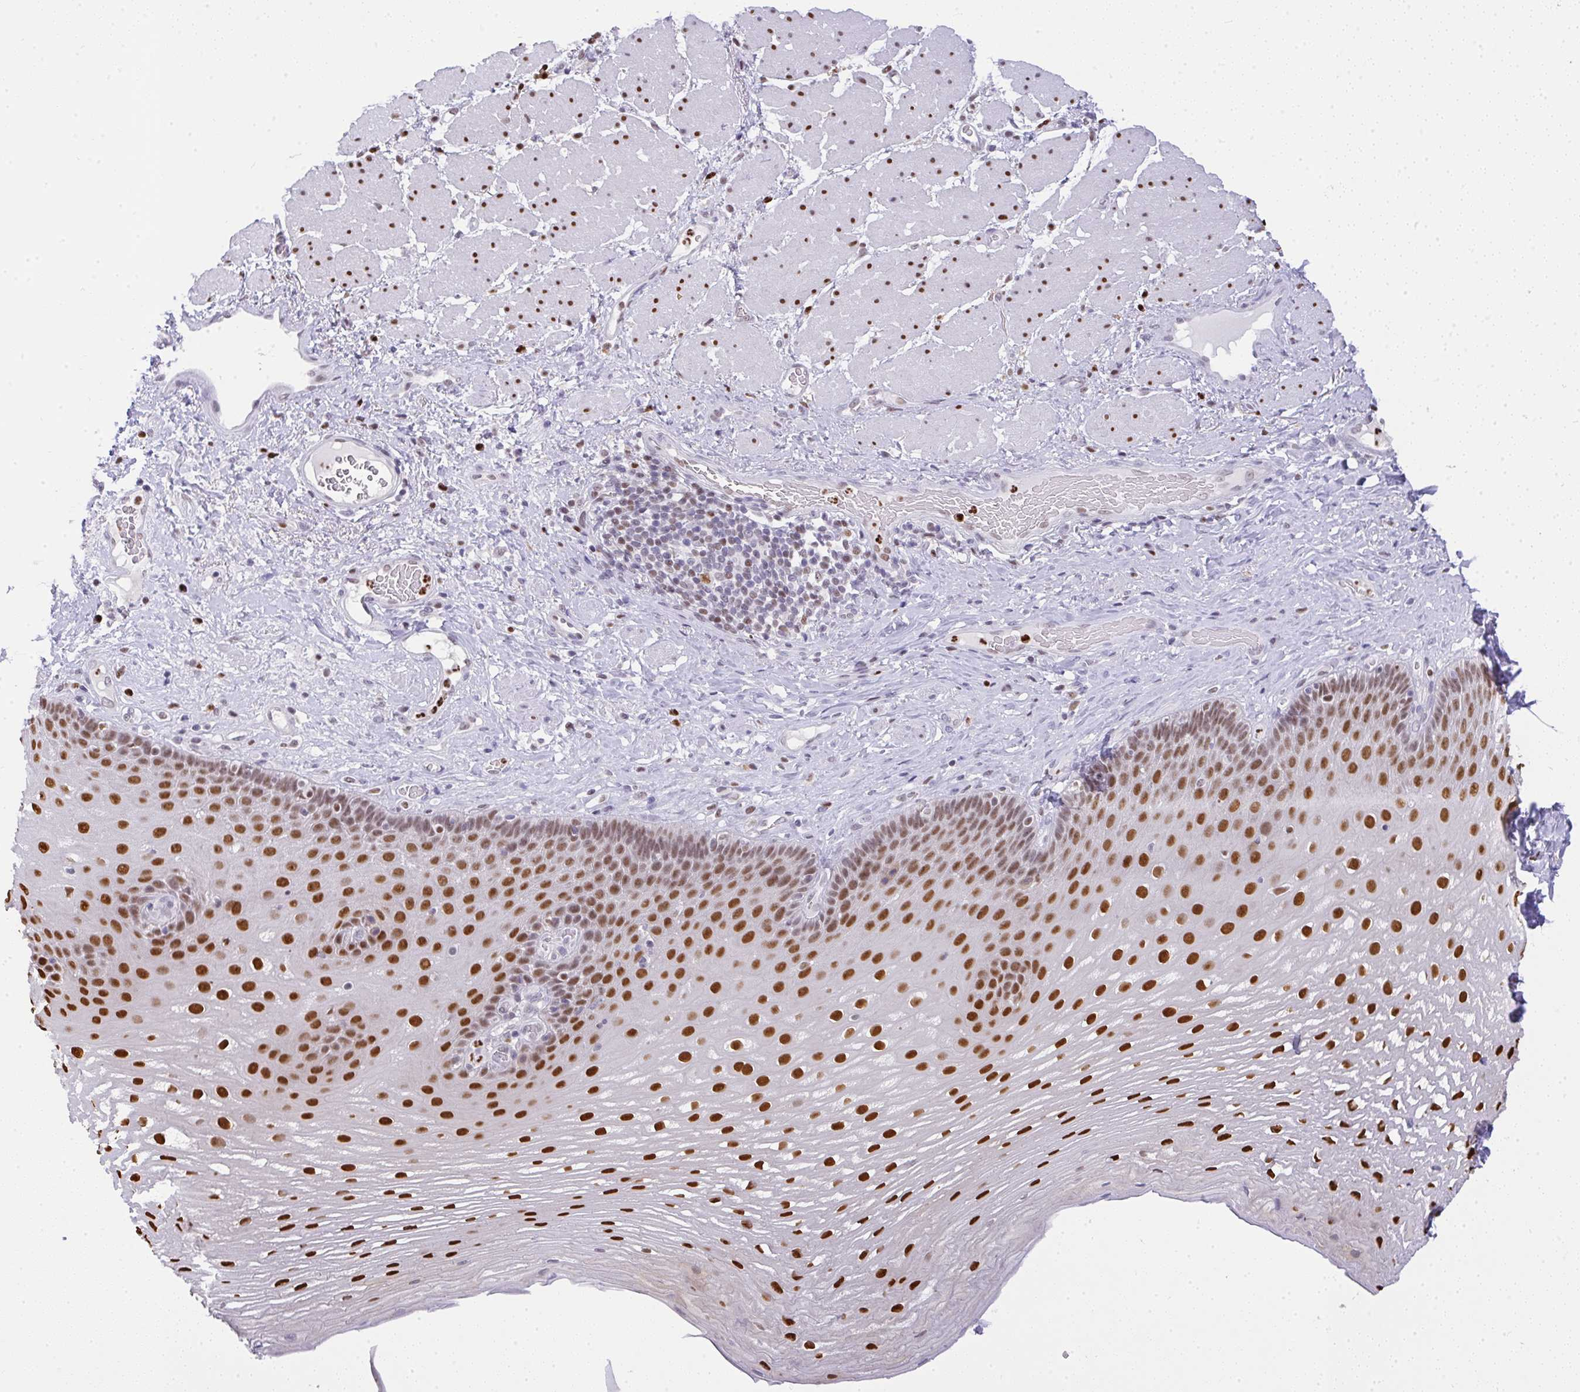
{"staining": {"intensity": "strong", "quantity": ">75%", "location": "nuclear"}, "tissue": "esophagus", "cell_type": "Squamous epithelial cells", "image_type": "normal", "snomed": [{"axis": "morphology", "description": "Normal tissue, NOS"}, {"axis": "topography", "description": "Esophagus"}], "caption": "This is a photomicrograph of IHC staining of benign esophagus, which shows strong staining in the nuclear of squamous epithelial cells.", "gene": "BBX", "patient": {"sex": "male", "age": 62}}